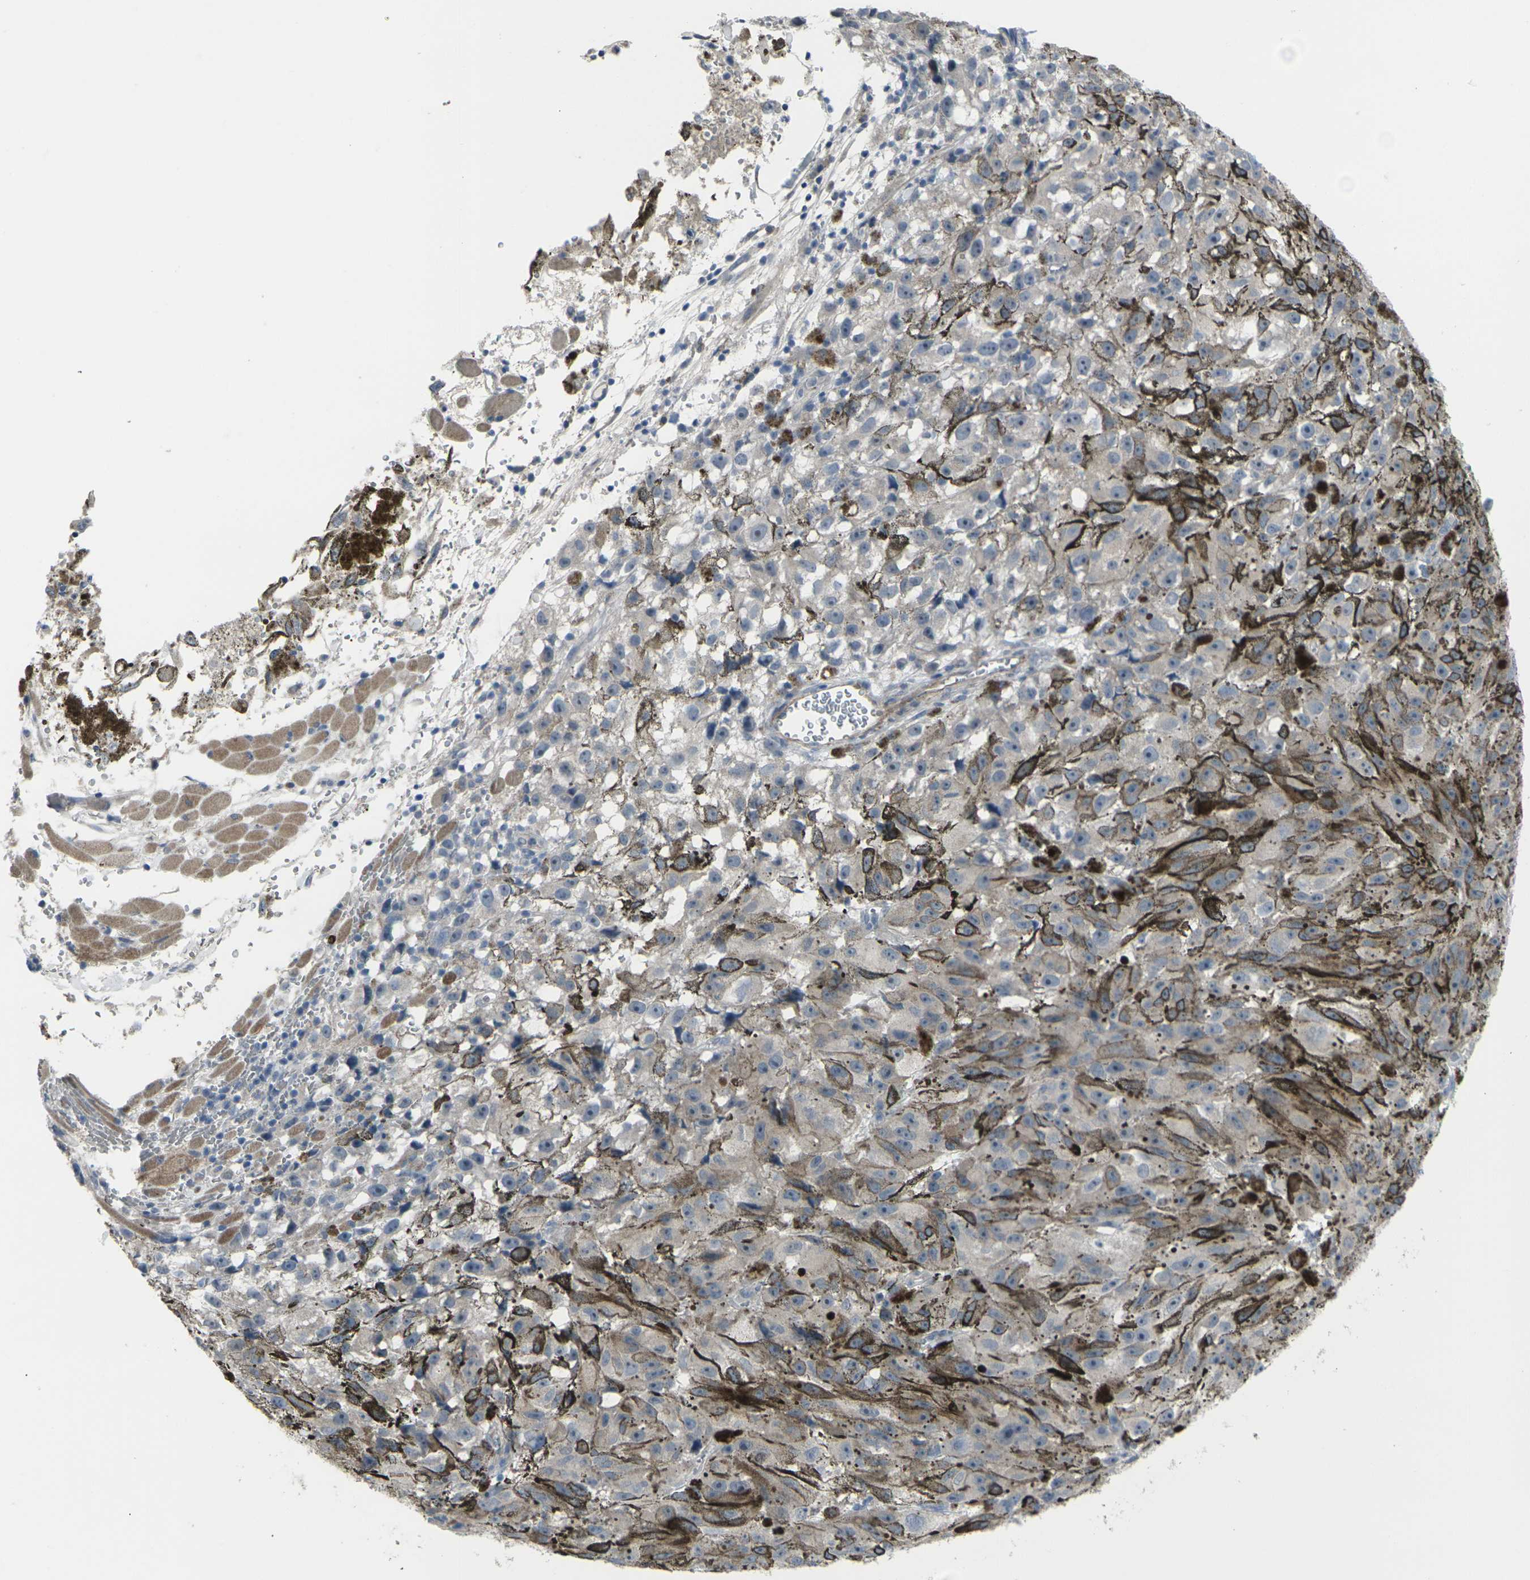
{"staining": {"intensity": "negative", "quantity": "none", "location": "none"}, "tissue": "melanoma", "cell_type": "Tumor cells", "image_type": "cancer", "snomed": [{"axis": "morphology", "description": "Malignant melanoma, NOS"}, {"axis": "topography", "description": "Skin"}], "caption": "Immunohistochemistry (IHC) of human melanoma exhibits no positivity in tumor cells.", "gene": "CCR10", "patient": {"sex": "female", "age": 104}}